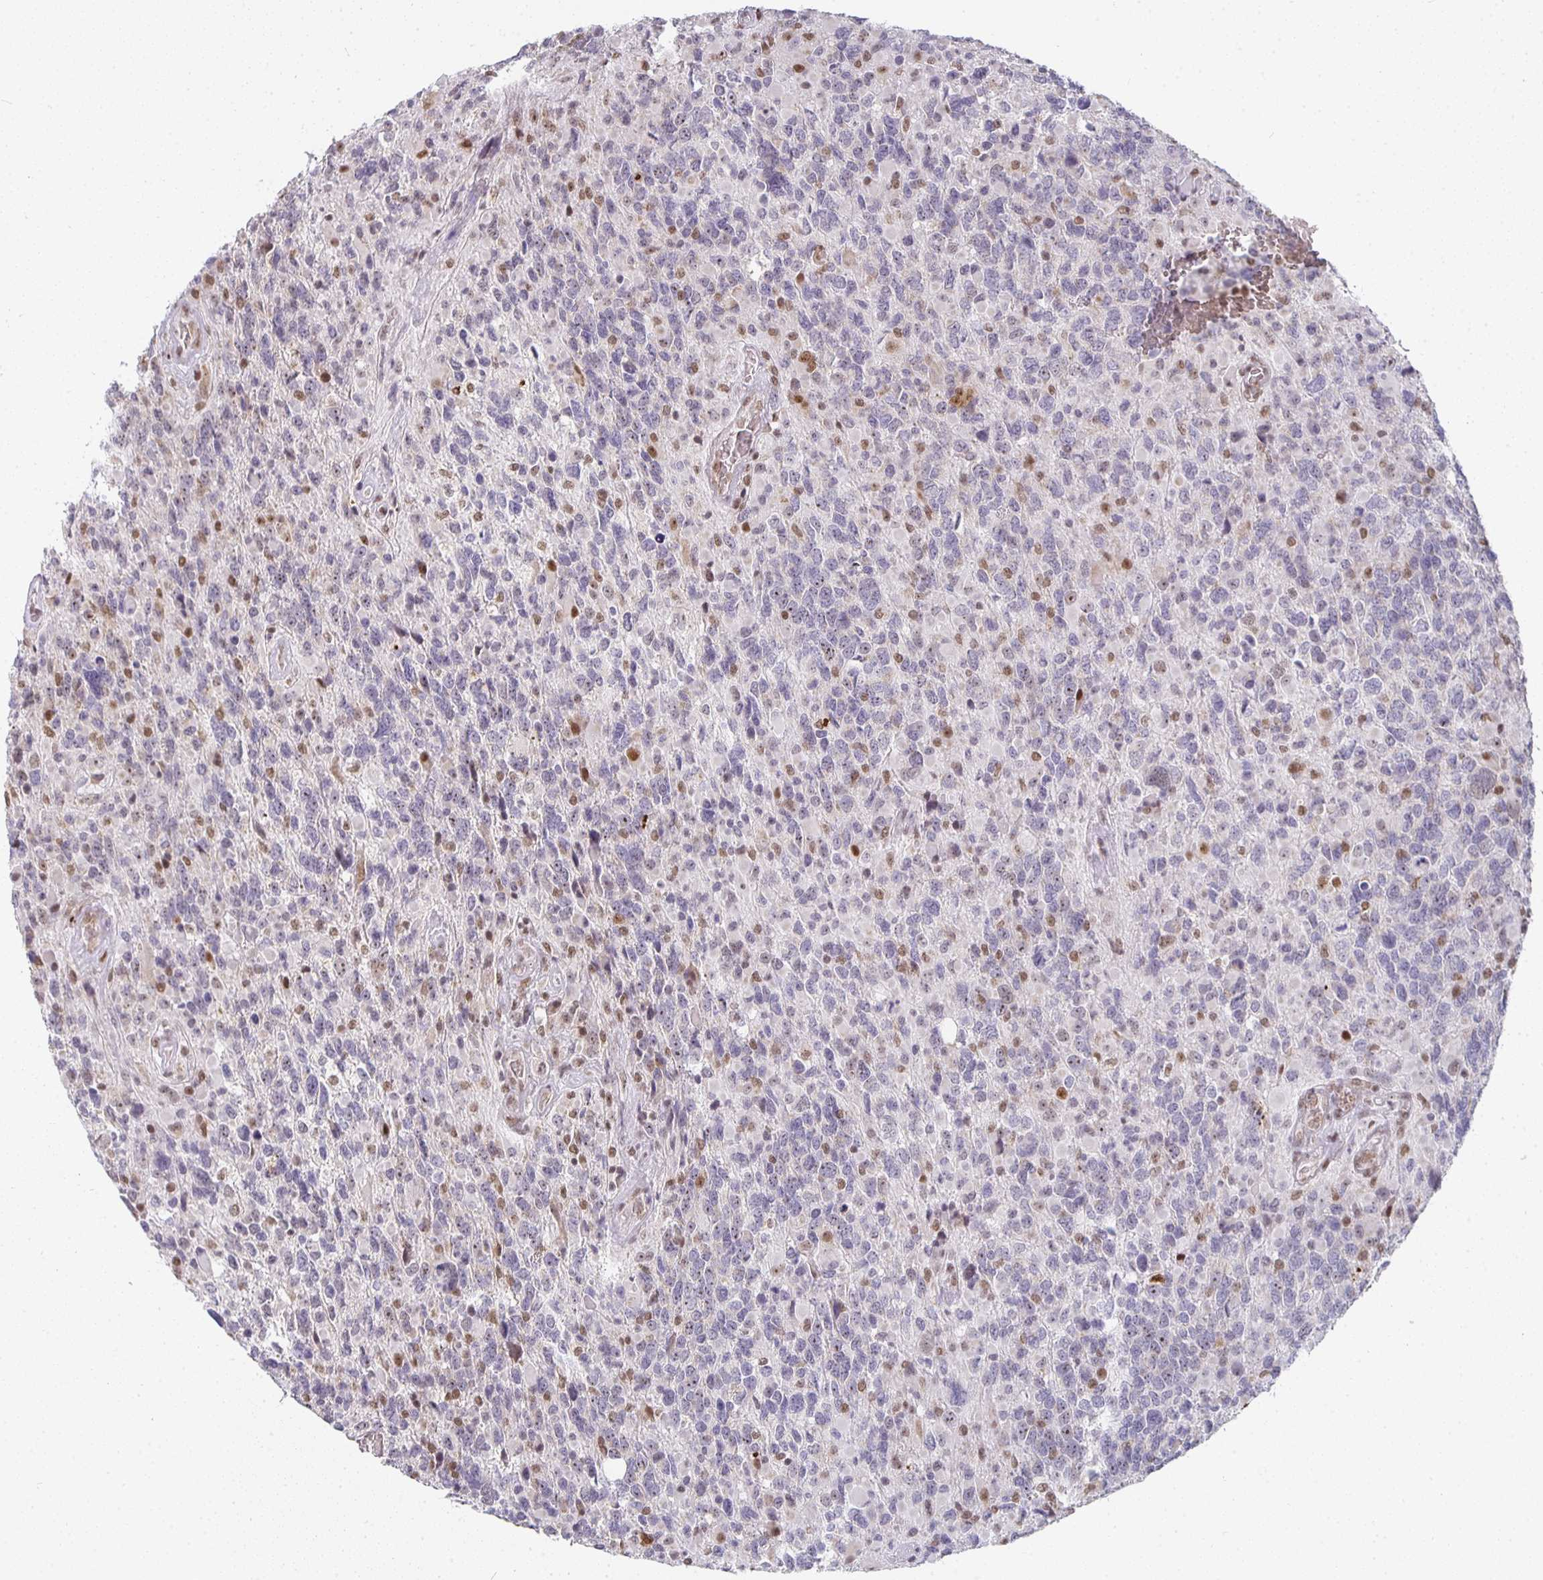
{"staining": {"intensity": "negative", "quantity": "none", "location": "none"}, "tissue": "glioma", "cell_type": "Tumor cells", "image_type": "cancer", "snomed": [{"axis": "morphology", "description": "Glioma, malignant, High grade"}, {"axis": "topography", "description": "Brain"}], "caption": "Malignant high-grade glioma stained for a protein using IHC shows no staining tumor cells.", "gene": "SMARCA2", "patient": {"sex": "female", "age": 40}}